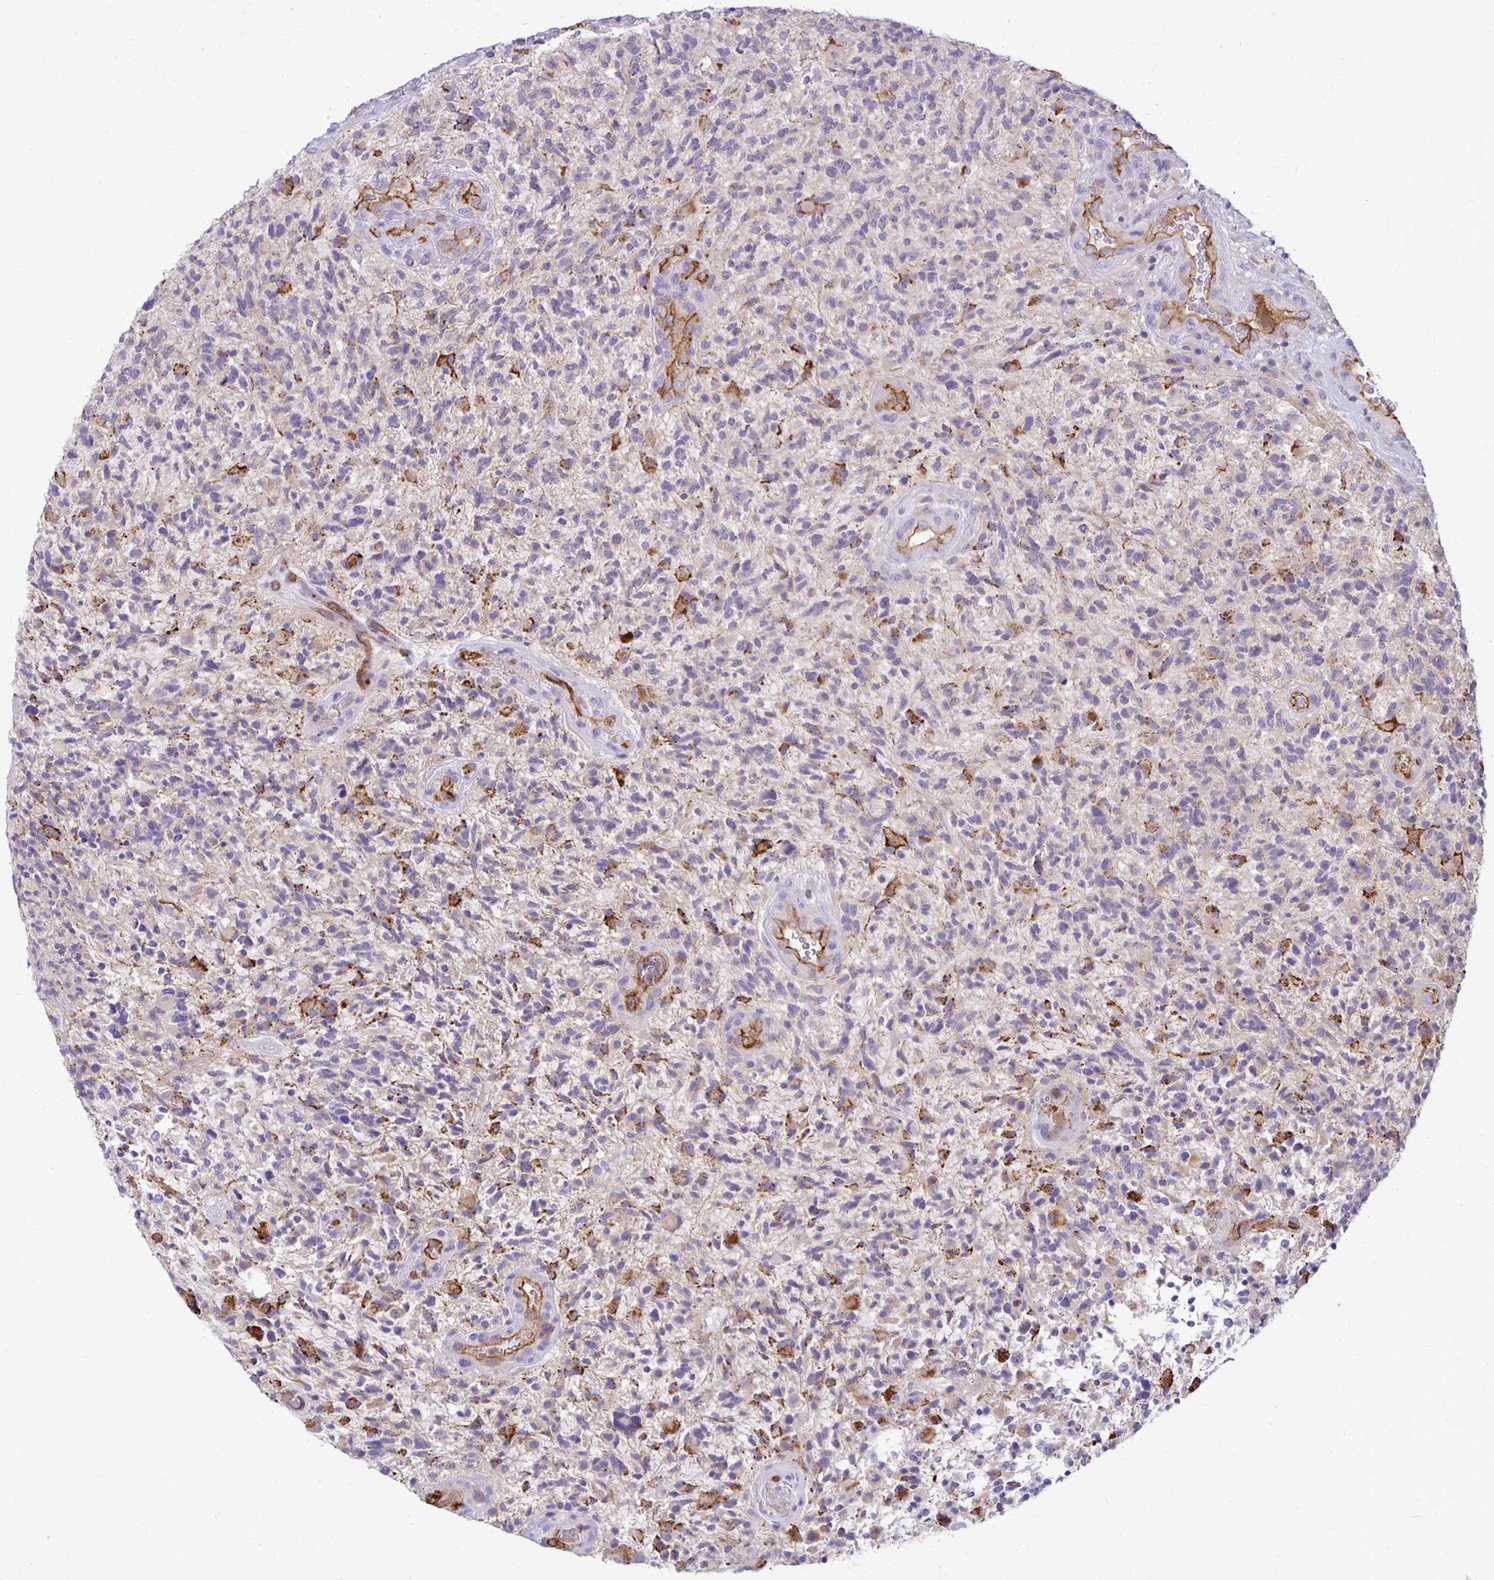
{"staining": {"intensity": "negative", "quantity": "none", "location": "none"}, "tissue": "glioma", "cell_type": "Tumor cells", "image_type": "cancer", "snomed": [{"axis": "morphology", "description": "Glioma, malignant, High grade"}, {"axis": "topography", "description": "Brain"}], "caption": "High magnification brightfield microscopy of glioma stained with DAB (3,3'-diaminobenzidine) (brown) and counterstained with hematoxylin (blue): tumor cells show no significant staining.", "gene": "TTYH1", "patient": {"sex": "female", "age": 71}}